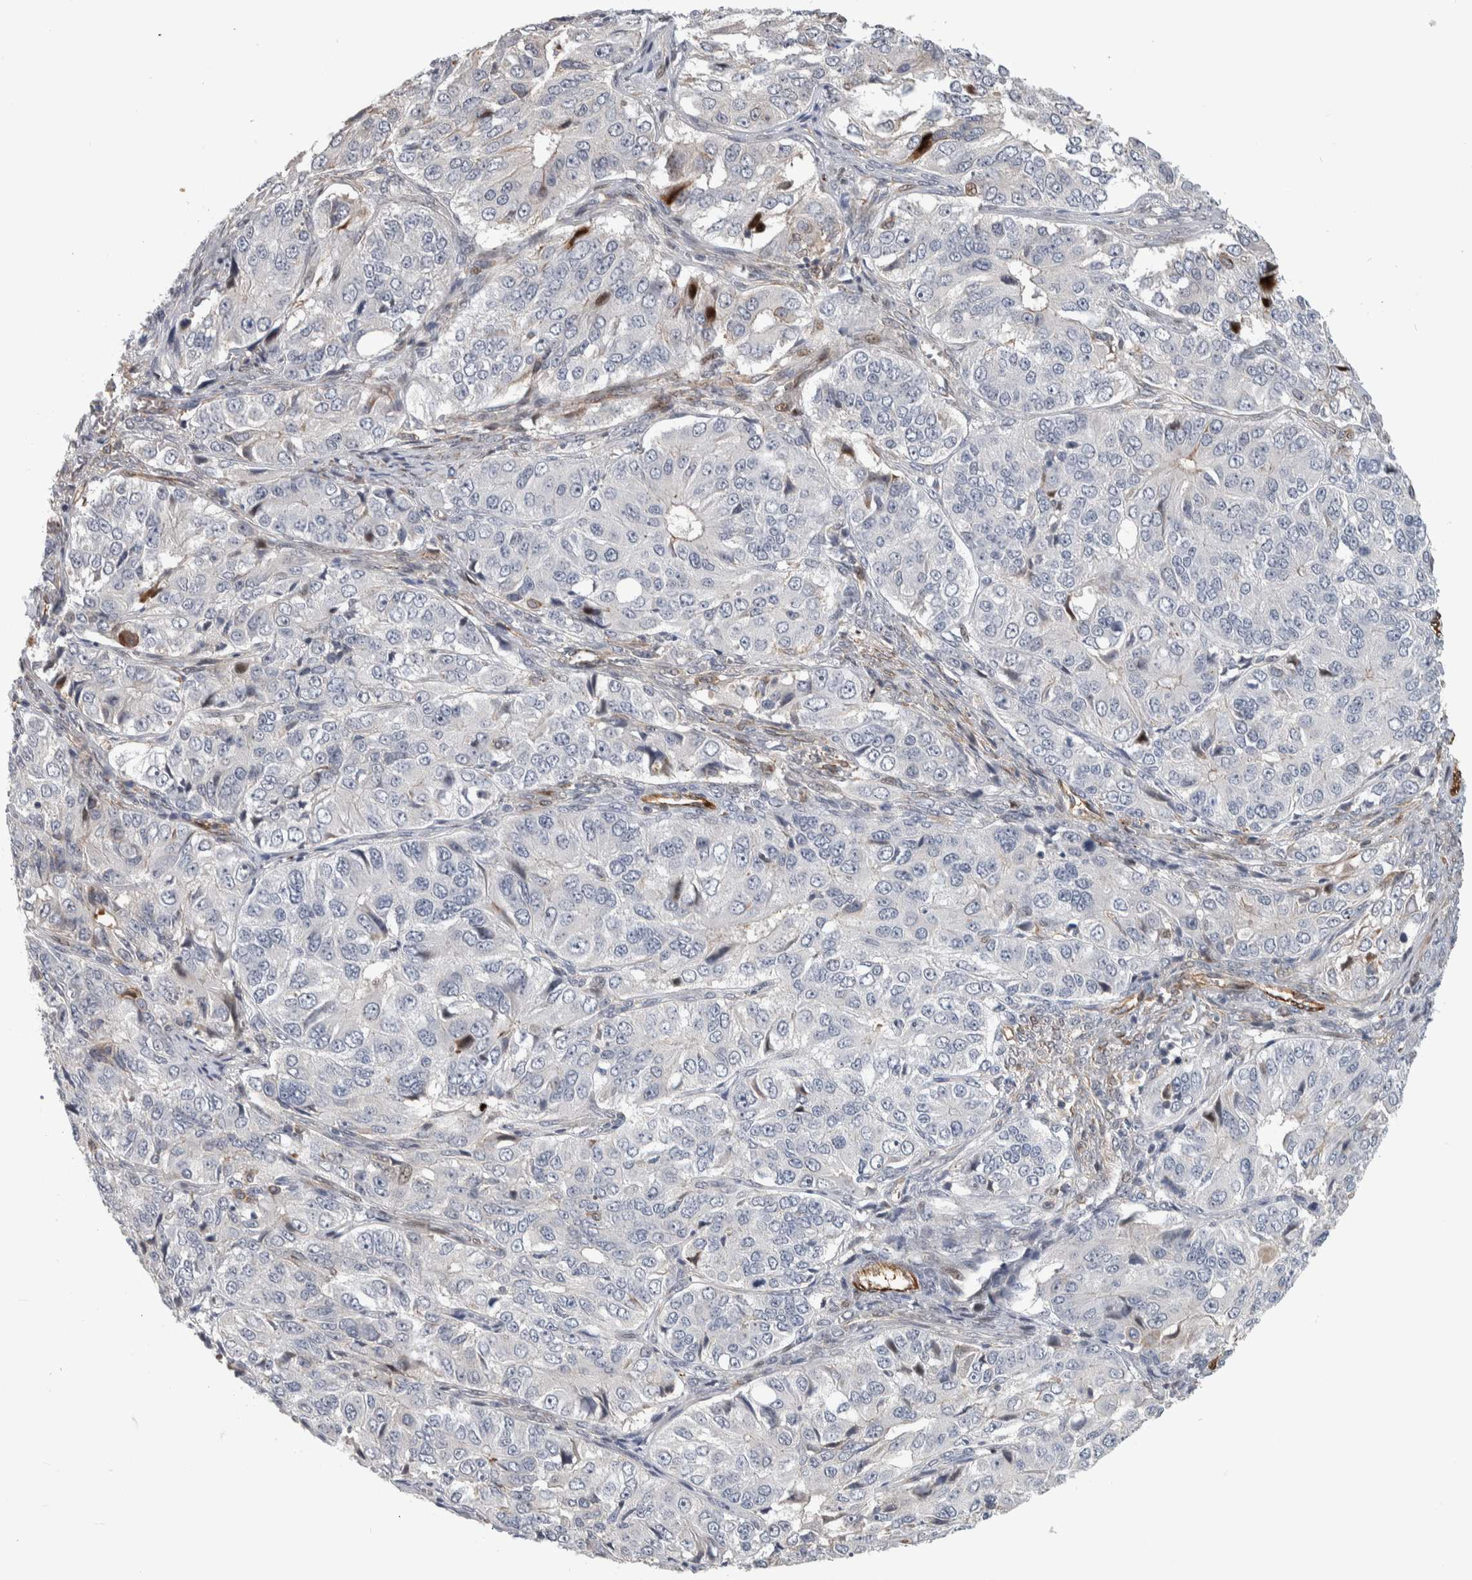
{"staining": {"intensity": "negative", "quantity": "none", "location": "none"}, "tissue": "ovarian cancer", "cell_type": "Tumor cells", "image_type": "cancer", "snomed": [{"axis": "morphology", "description": "Carcinoma, endometroid"}, {"axis": "topography", "description": "Ovary"}], "caption": "High magnification brightfield microscopy of endometroid carcinoma (ovarian) stained with DAB (brown) and counterstained with hematoxylin (blue): tumor cells show no significant positivity.", "gene": "MSL1", "patient": {"sex": "female", "age": 51}}